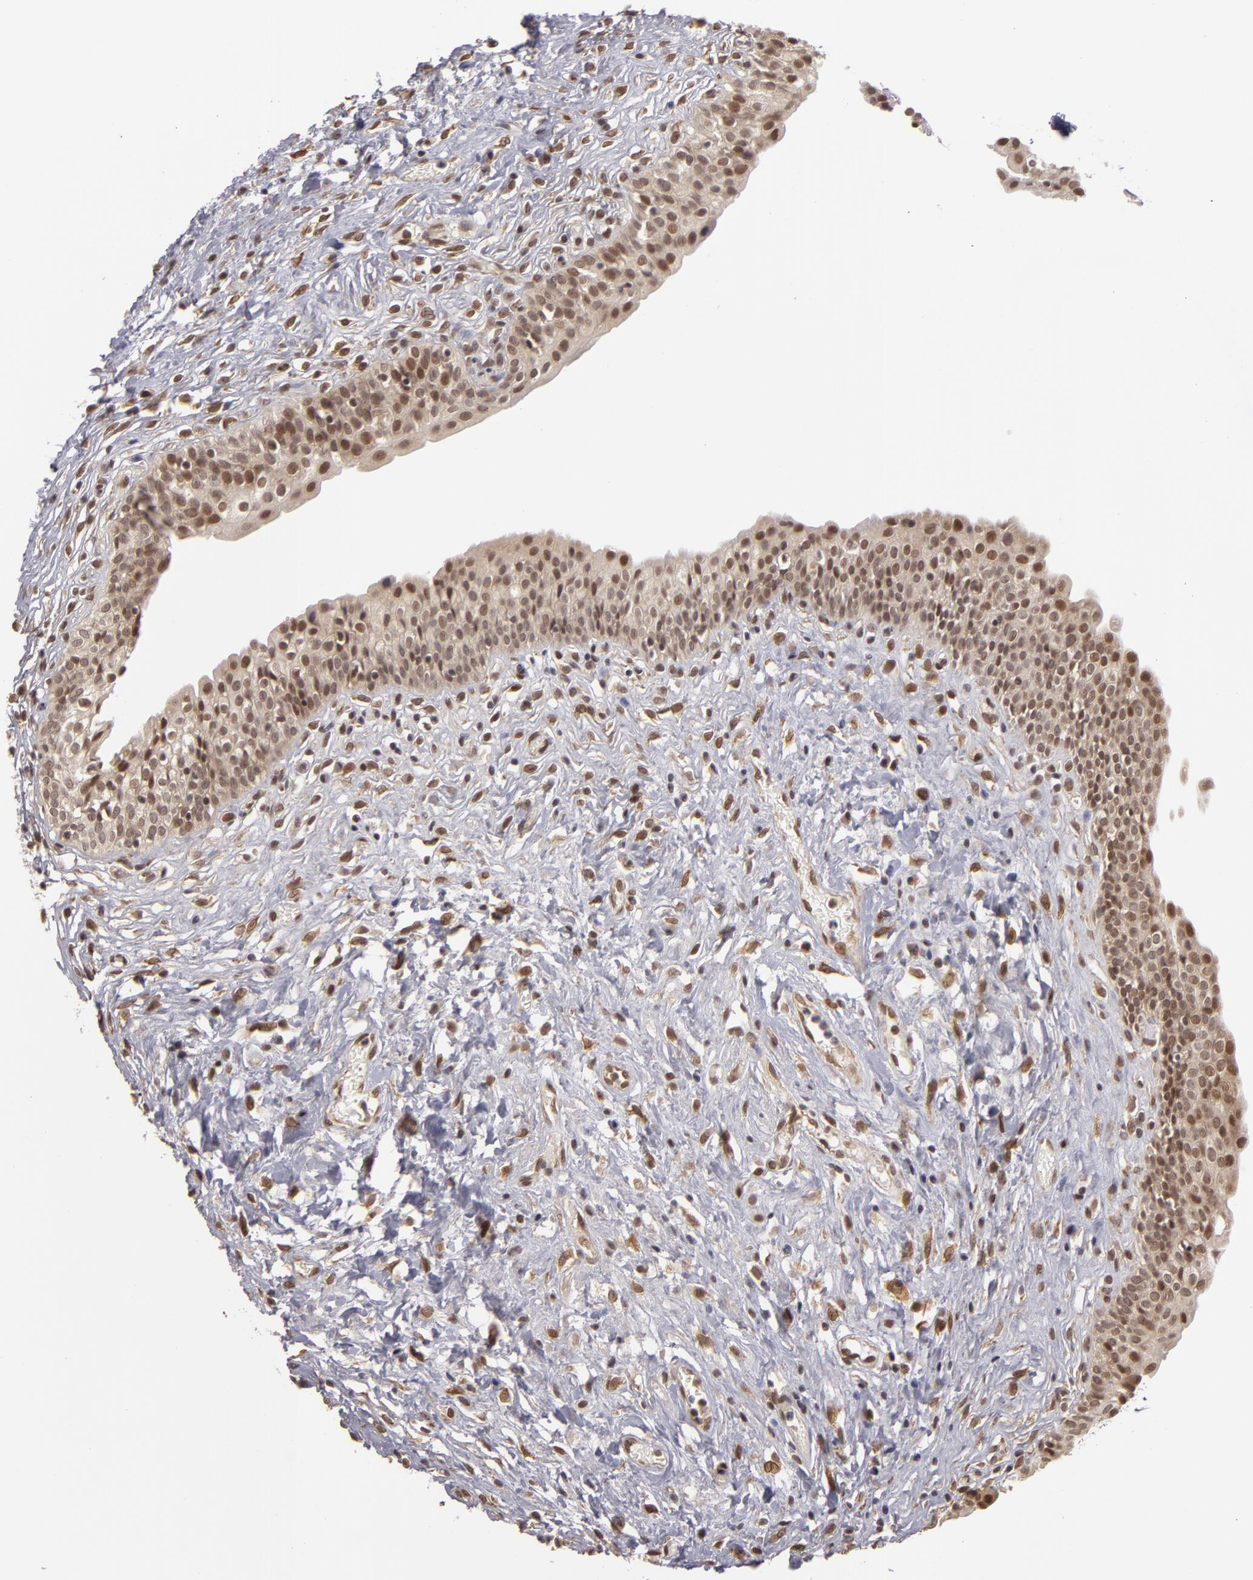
{"staining": {"intensity": "moderate", "quantity": ">75%", "location": "nuclear"}, "tissue": "urinary bladder", "cell_type": "Urothelial cells", "image_type": "normal", "snomed": [{"axis": "morphology", "description": "Adenocarcinoma, NOS"}, {"axis": "topography", "description": "Urinary bladder"}], "caption": "Urinary bladder stained with a brown dye demonstrates moderate nuclear positive positivity in approximately >75% of urothelial cells.", "gene": "ZNF133", "patient": {"sex": "male", "age": 61}}